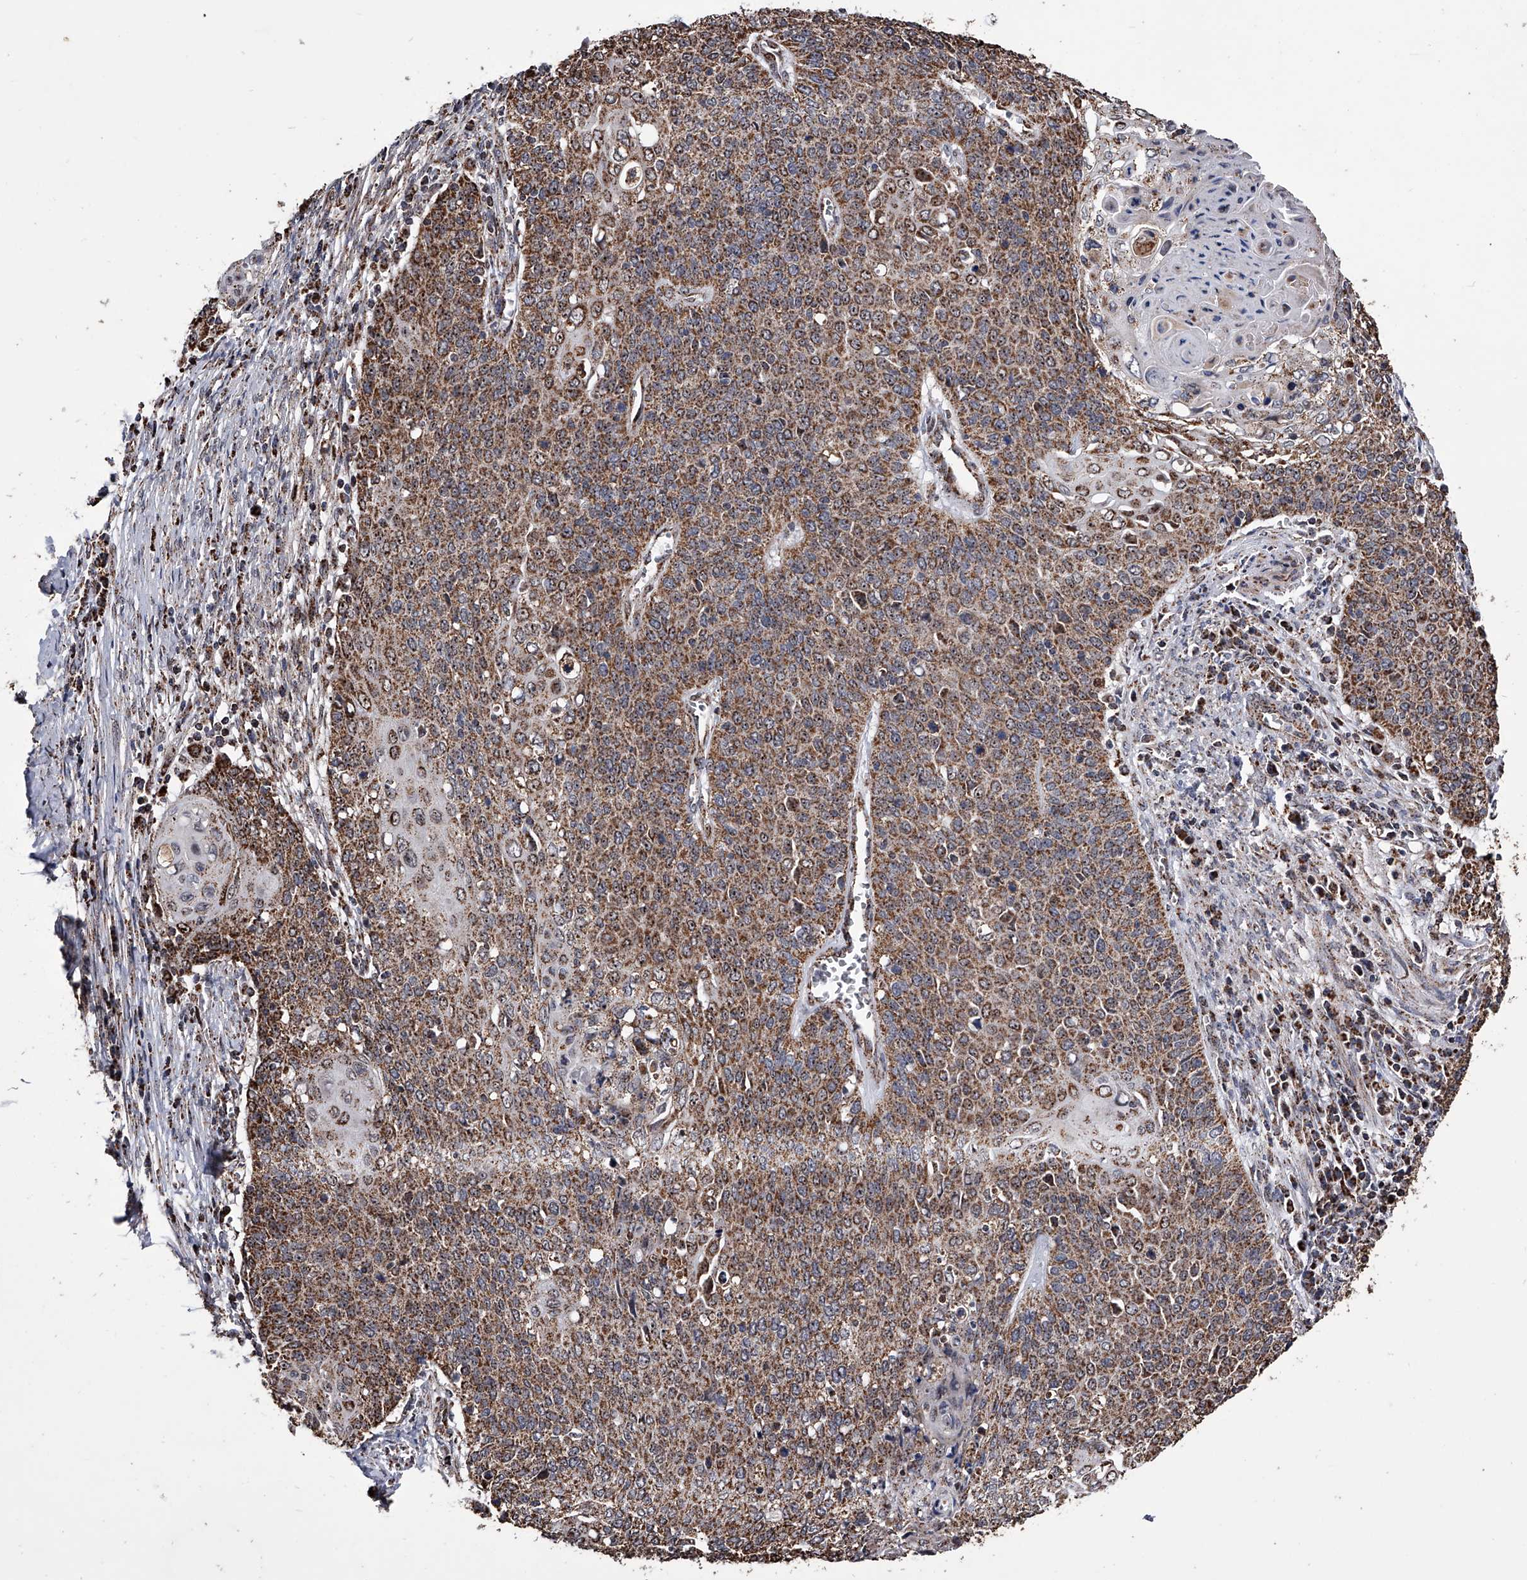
{"staining": {"intensity": "strong", "quantity": ">75%", "location": "cytoplasmic/membranous"}, "tissue": "cervical cancer", "cell_type": "Tumor cells", "image_type": "cancer", "snomed": [{"axis": "morphology", "description": "Squamous cell carcinoma, NOS"}, {"axis": "topography", "description": "Cervix"}], "caption": "Immunohistochemical staining of human cervical squamous cell carcinoma reveals high levels of strong cytoplasmic/membranous protein staining in about >75% of tumor cells. Using DAB (brown) and hematoxylin (blue) stains, captured at high magnification using brightfield microscopy.", "gene": "SMPDL3A", "patient": {"sex": "female", "age": 39}}